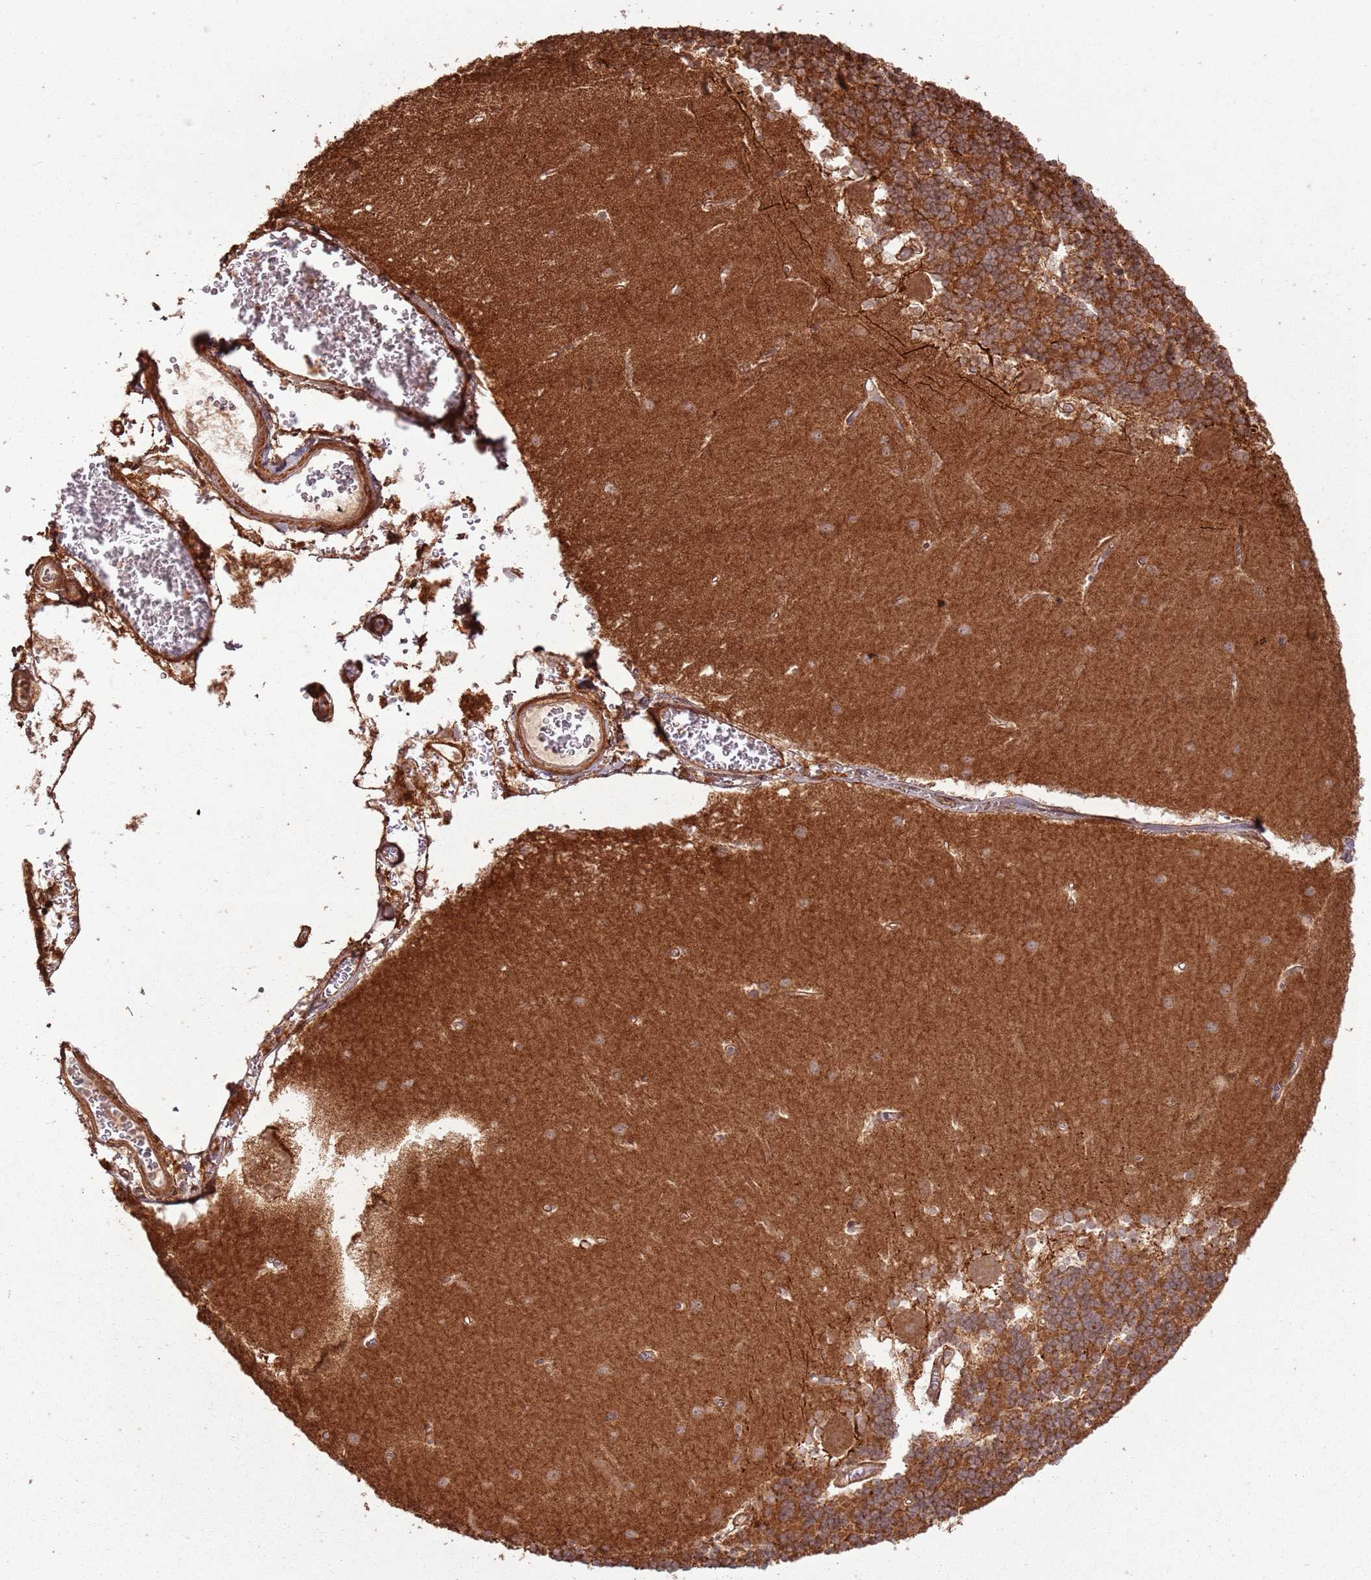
{"staining": {"intensity": "strong", "quantity": "25%-75%", "location": "cytoplasmic/membranous"}, "tissue": "cerebellum", "cell_type": "Cells in granular layer", "image_type": "normal", "snomed": [{"axis": "morphology", "description": "Normal tissue, NOS"}, {"axis": "topography", "description": "Cerebellum"}], "caption": "Unremarkable cerebellum displays strong cytoplasmic/membranous expression in about 25%-75% of cells in granular layer (DAB IHC, brown staining for protein, blue staining for nuclei)..", "gene": "ZNF623", "patient": {"sex": "male", "age": 37}}